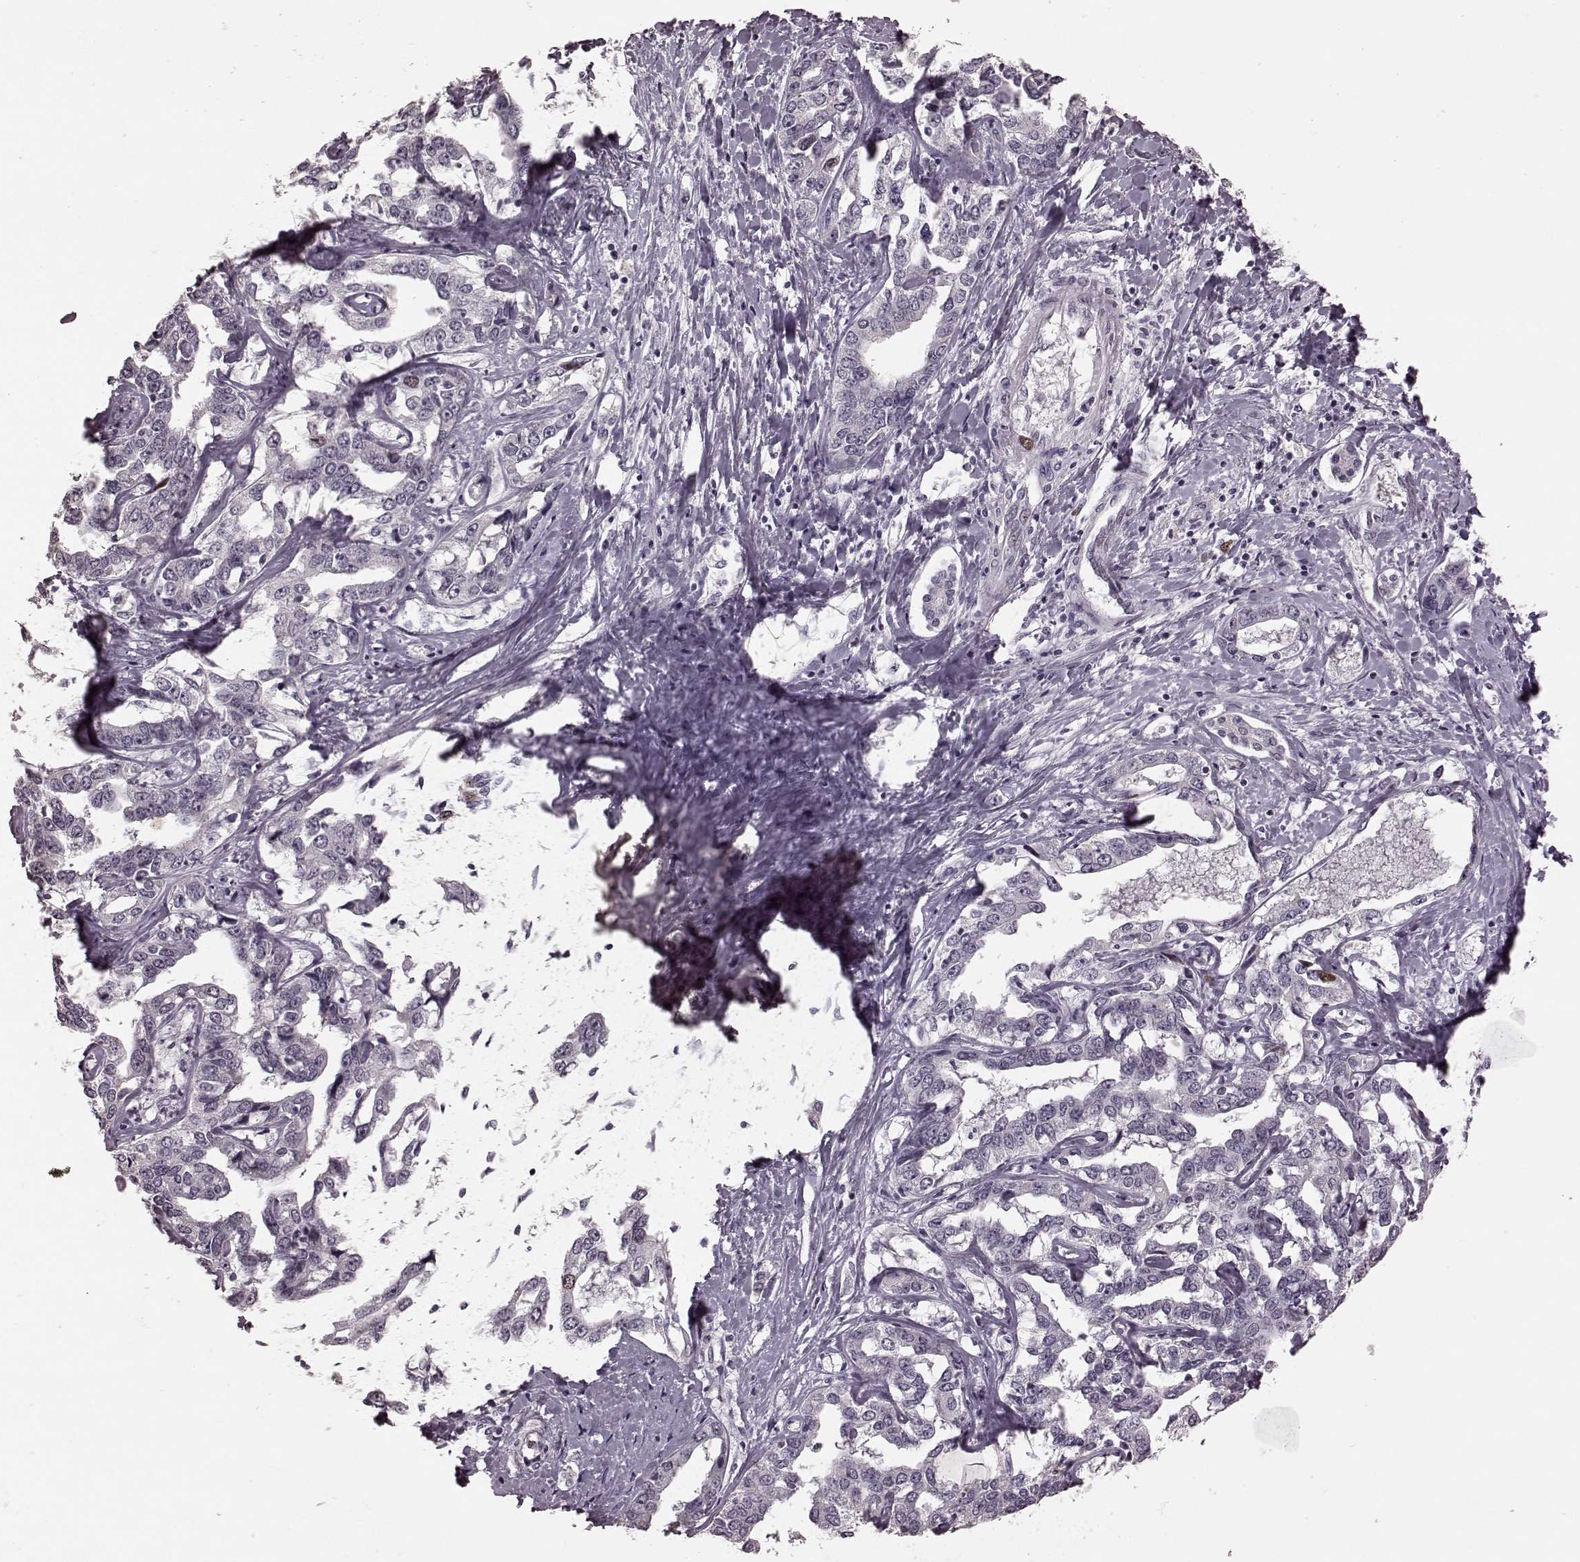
{"staining": {"intensity": "weak", "quantity": "<25%", "location": "nuclear"}, "tissue": "liver cancer", "cell_type": "Tumor cells", "image_type": "cancer", "snomed": [{"axis": "morphology", "description": "Cholangiocarcinoma"}, {"axis": "topography", "description": "Liver"}], "caption": "The IHC photomicrograph has no significant staining in tumor cells of liver cancer (cholangiocarcinoma) tissue.", "gene": "CCNA2", "patient": {"sex": "male", "age": 59}}